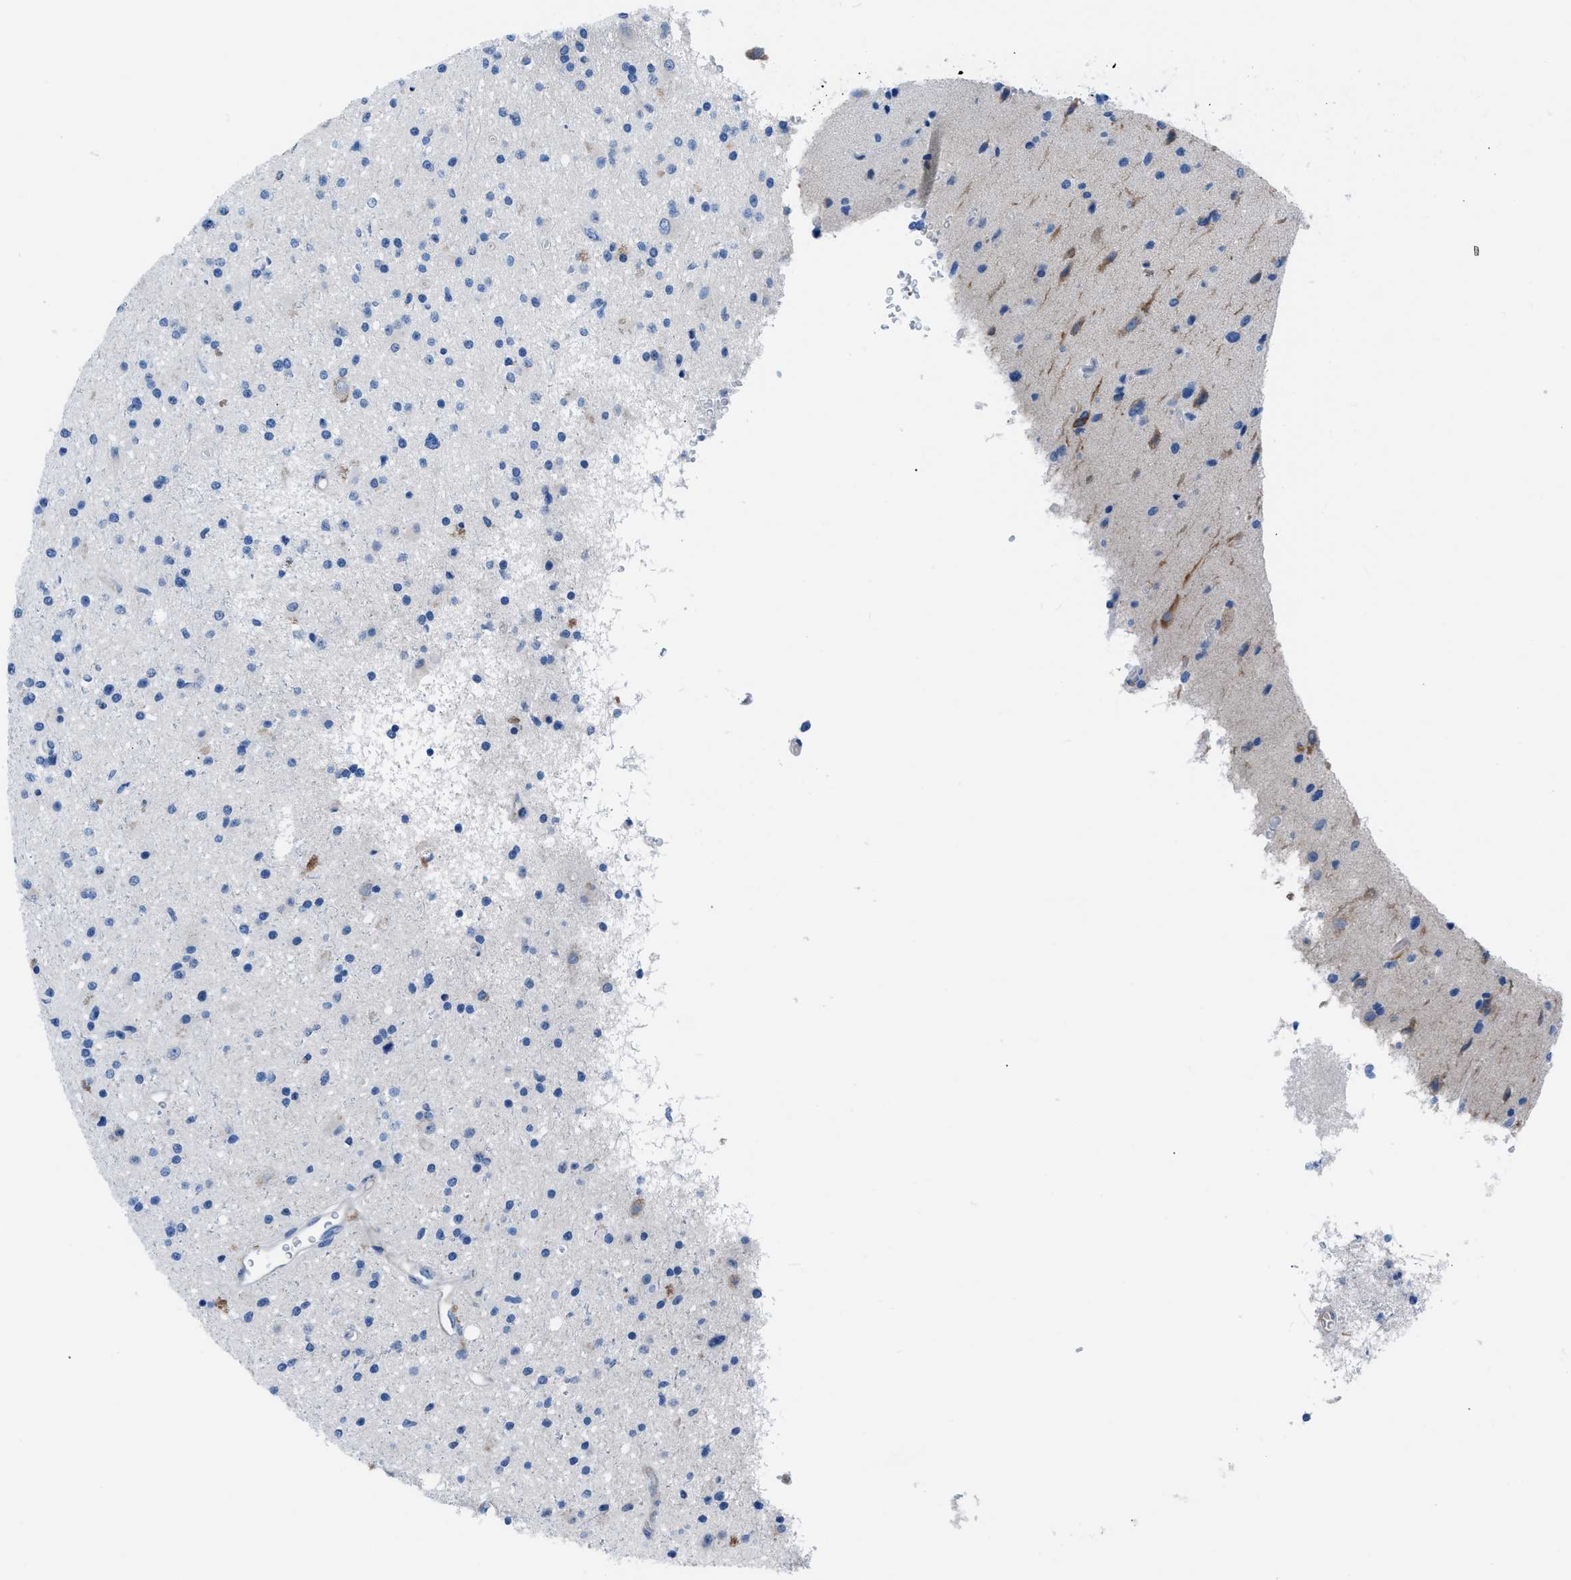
{"staining": {"intensity": "negative", "quantity": "none", "location": "none"}, "tissue": "glioma", "cell_type": "Tumor cells", "image_type": "cancer", "snomed": [{"axis": "morphology", "description": "Glioma, malignant, High grade"}, {"axis": "topography", "description": "Brain"}], "caption": "IHC of human glioma exhibits no staining in tumor cells.", "gene": "ITPR1", "patient": {"sex": "male", "age": 33}}